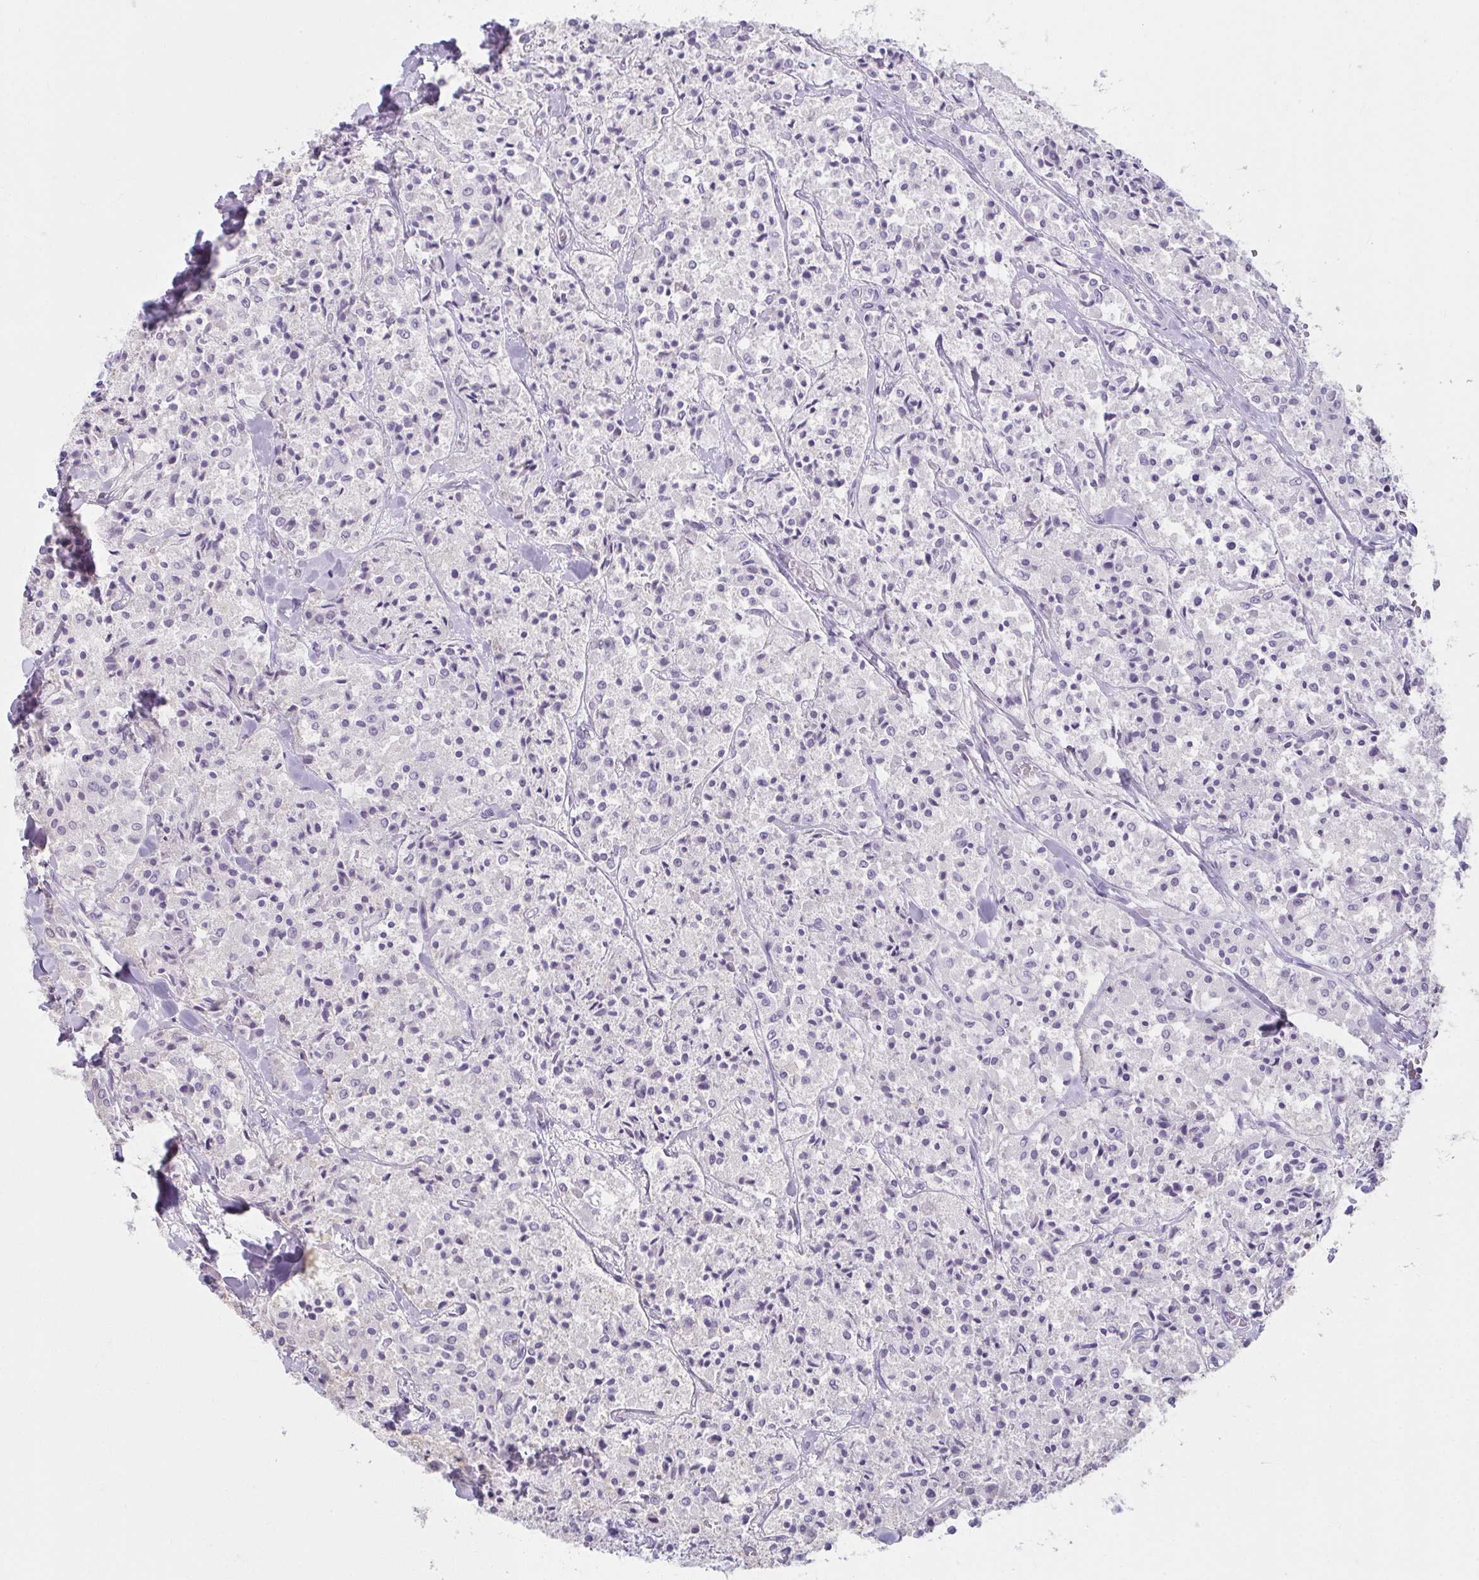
{"staining": {"intensity": "negative", "quantity": "none", "location": "none"}, "tissue": "carcinoid", "cell_type": "Tumor cells", "image_type": "cancer", "snomed": [{"axis": "morphology", "description": "Carcinoid, malignant, NOS"}, {"axis": "topography", "description": "Lung"}], "caption": "This photomicrograph is of carcinoid stained with immunohistochemistry to label a protein in brown with the nuclei are counter-stained blue. There is no positivity in tumor cells.", "gene": "MOBP", "patient": {"sex": "male", "age": 71}}